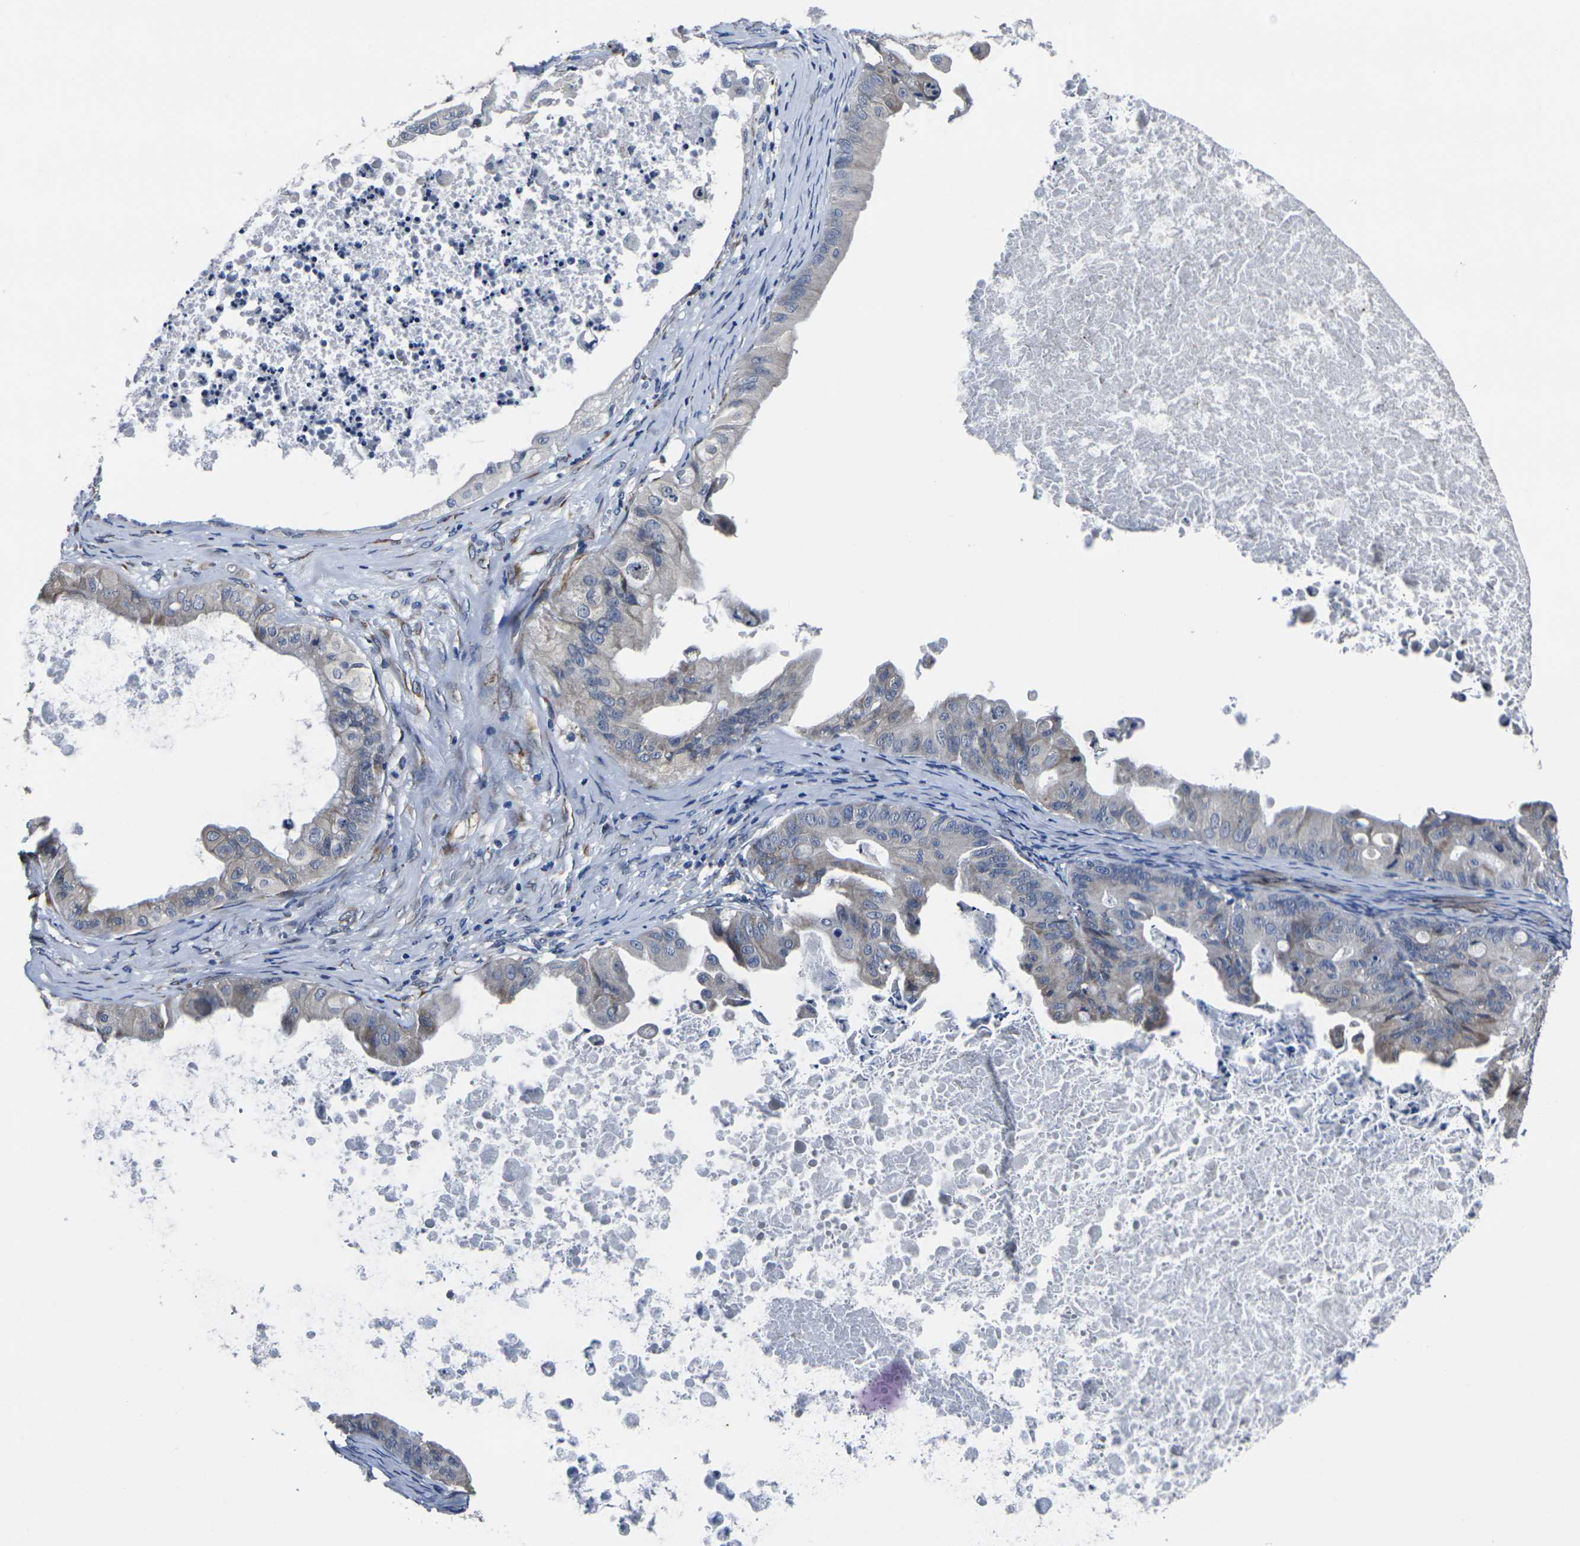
{"staining": {"intensity": "negative", "quantity": "none", "location": "none"}, "tissue": "ovarian cancer", "cell_type": "Tumor cells", "image_type": "cancer", "snomed": [{"axis": "morphology", "description": "Cystadenocarcinoma, mucinous, NOS"}, {"axis": "topography", "description": "Ovary"}], "caption": "This is a histopathology image of immunohistochemistry (IHC) staining of ovarian cancer, which shows no staining in tumor cells. (Stains: DAB (3,3'-diaminobenzidine) immunohistochemistry (IHC) with hematoxylin counter stain, Microscopy: brightfield microscopy at high magnification).", "gene": "CYP2C8", "patient": {"sex": "female", "age": 37}}